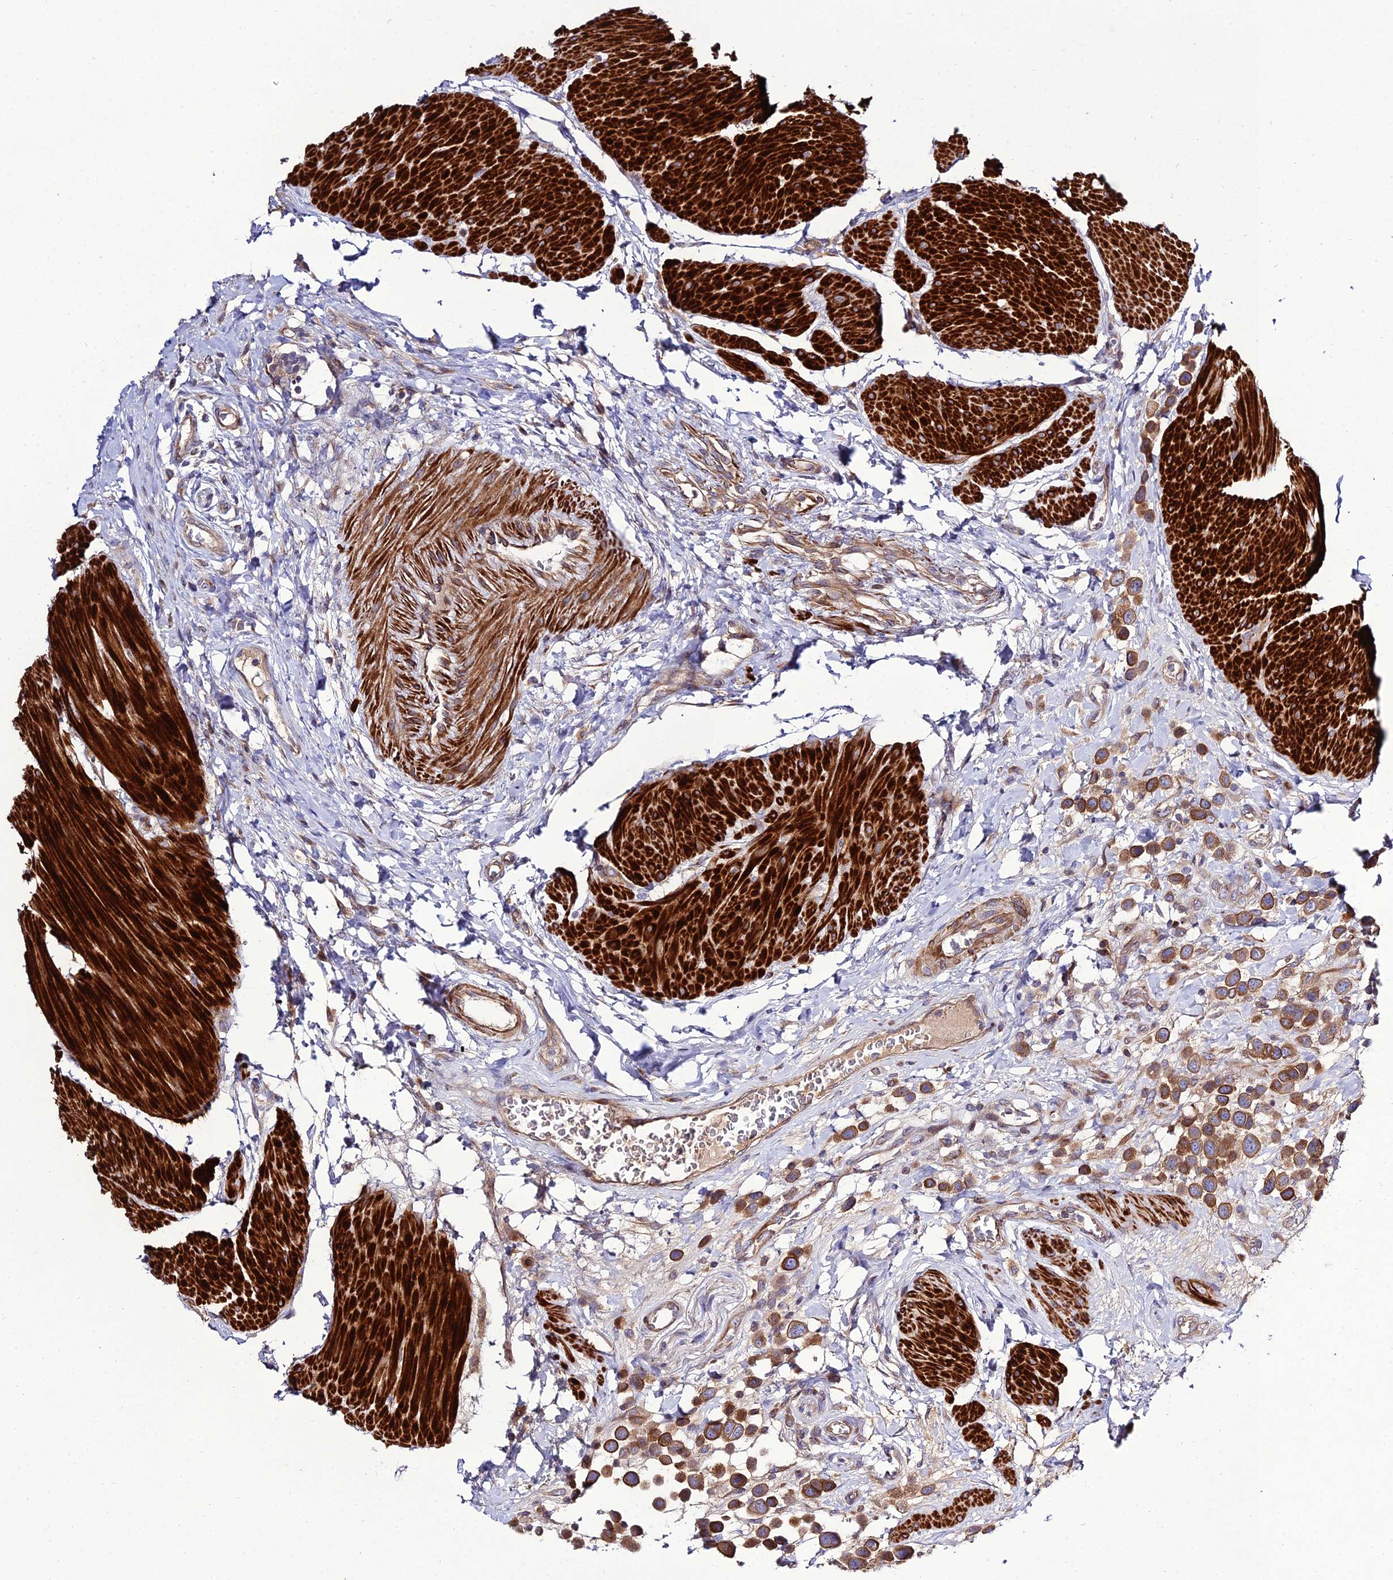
{"staining": {"intensity": "moderate", "quantity": ">75%", "location": "cytoplasmic/membranous"}, "tissue": "urothelial cancer", "cell_type": "Tumor cells", "image_type": "cancer", "snomed": [{"axis": "morphology", "description": "Urothelial carcinoma, High grade"}, {"axis": "topography", "description": "Urinary bladder"}], "caption": "Protein staining exhibits moderate cytoplasmic/membranous staining in approximately >75% of tumor cells in urothelial cancer. (DAB IHC, brown staining for protein, blue staining for nuclei).", "gene": "ARL6IP1", "patient": {"sex": "male", "age": 50}}